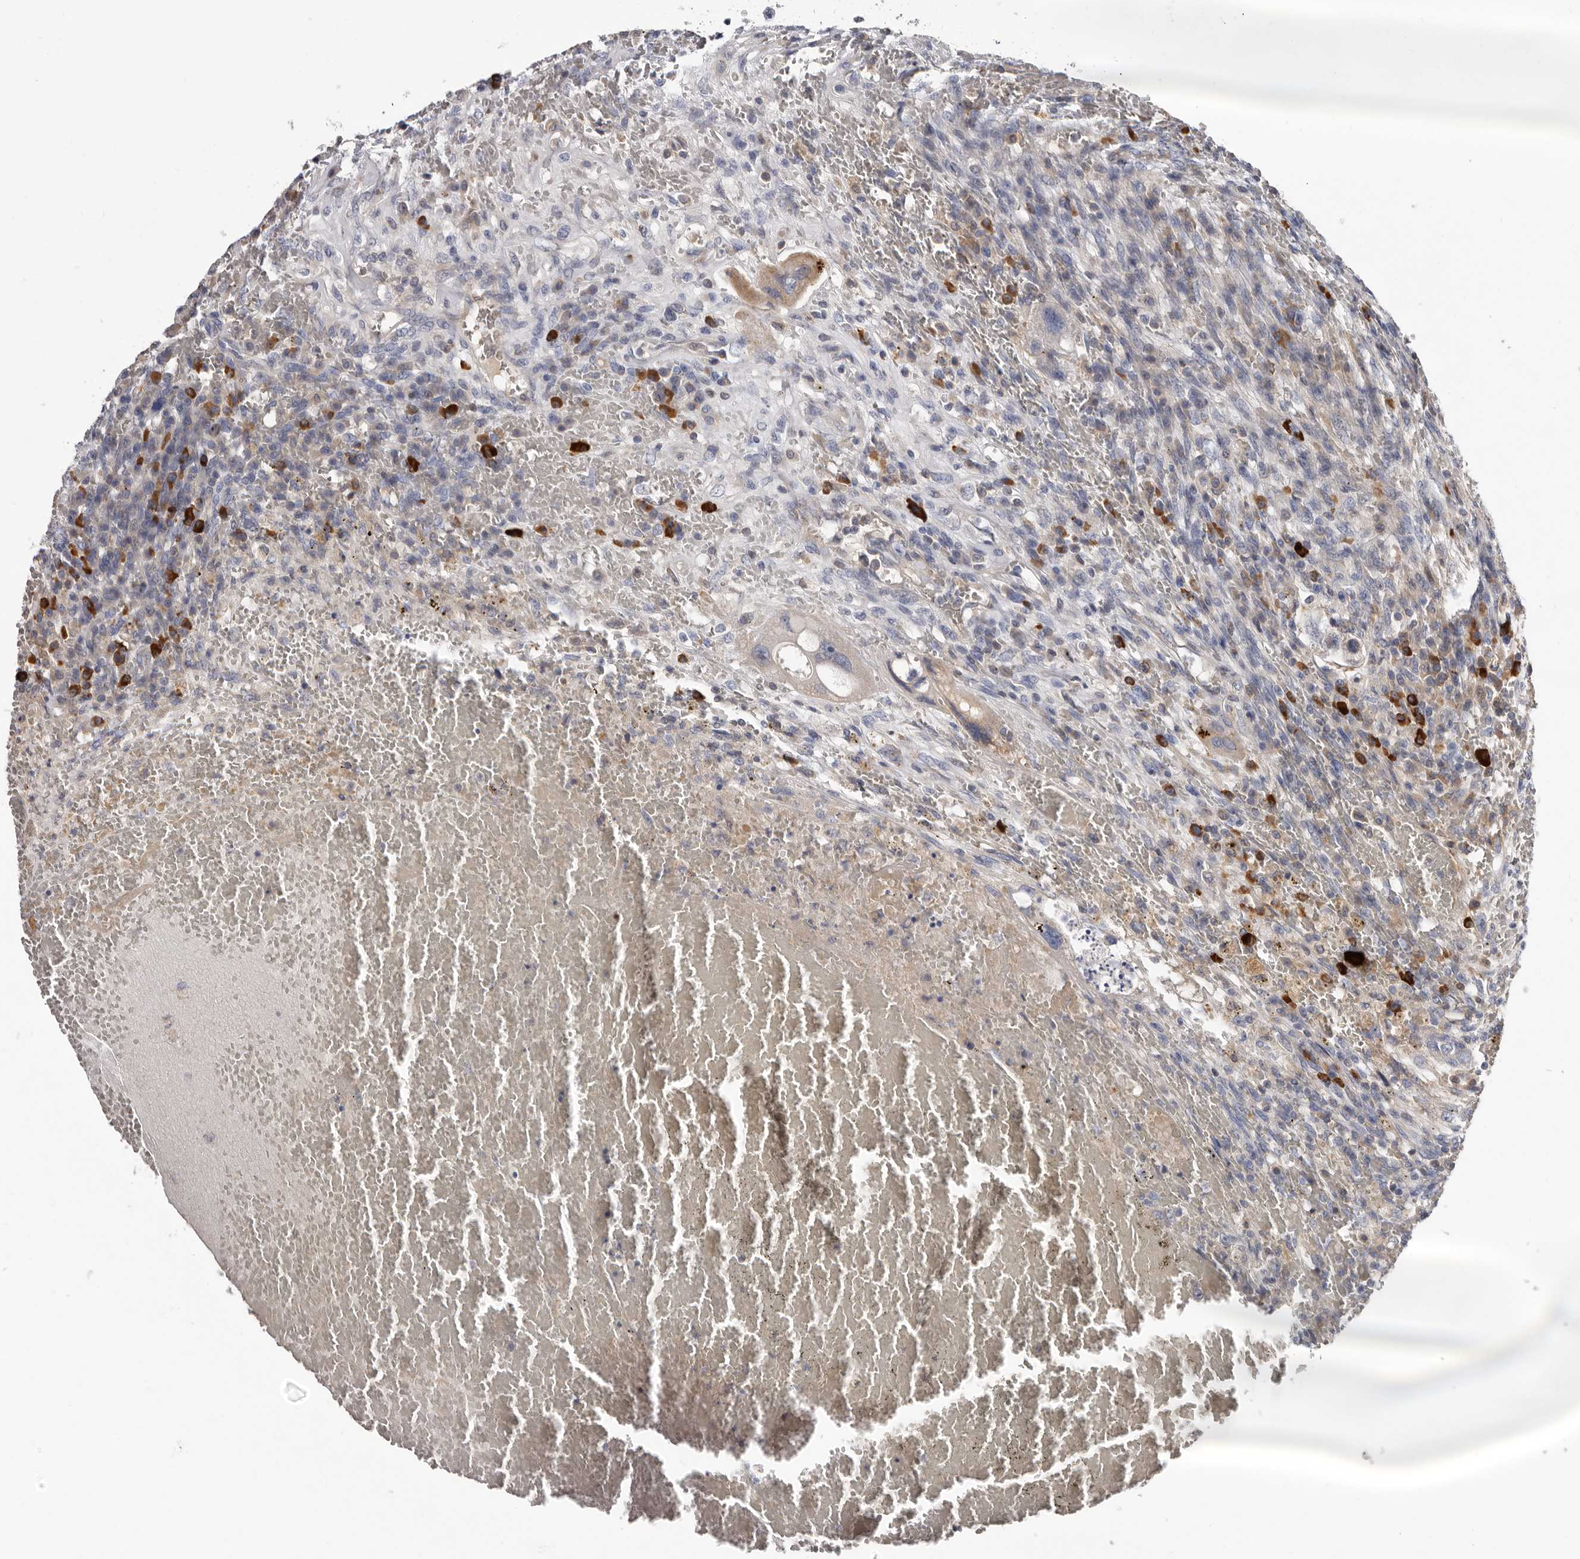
{"staining": {"intensity": "weak", "quantity": "25%-75%", "location": "cytoplasmic/membranous"}, "tissue": "testis cancer", "cell_type": "Tumor cells", "image_type": "cancer", "snomed": [{"axis": "morphology", "description": "Carcinoma, Embryonal, NOS"}, {"axis": "topography", "description": "Testis"}], "caption": "The photomicrograph reveals a brown stain indicating the presence of a protein in the cytoplasmic/membranous of tumor cells in testis cancer (embryonal carcinoma).", "gene": "ASIC5", "patient": {"sex": "male", "age": 26}}